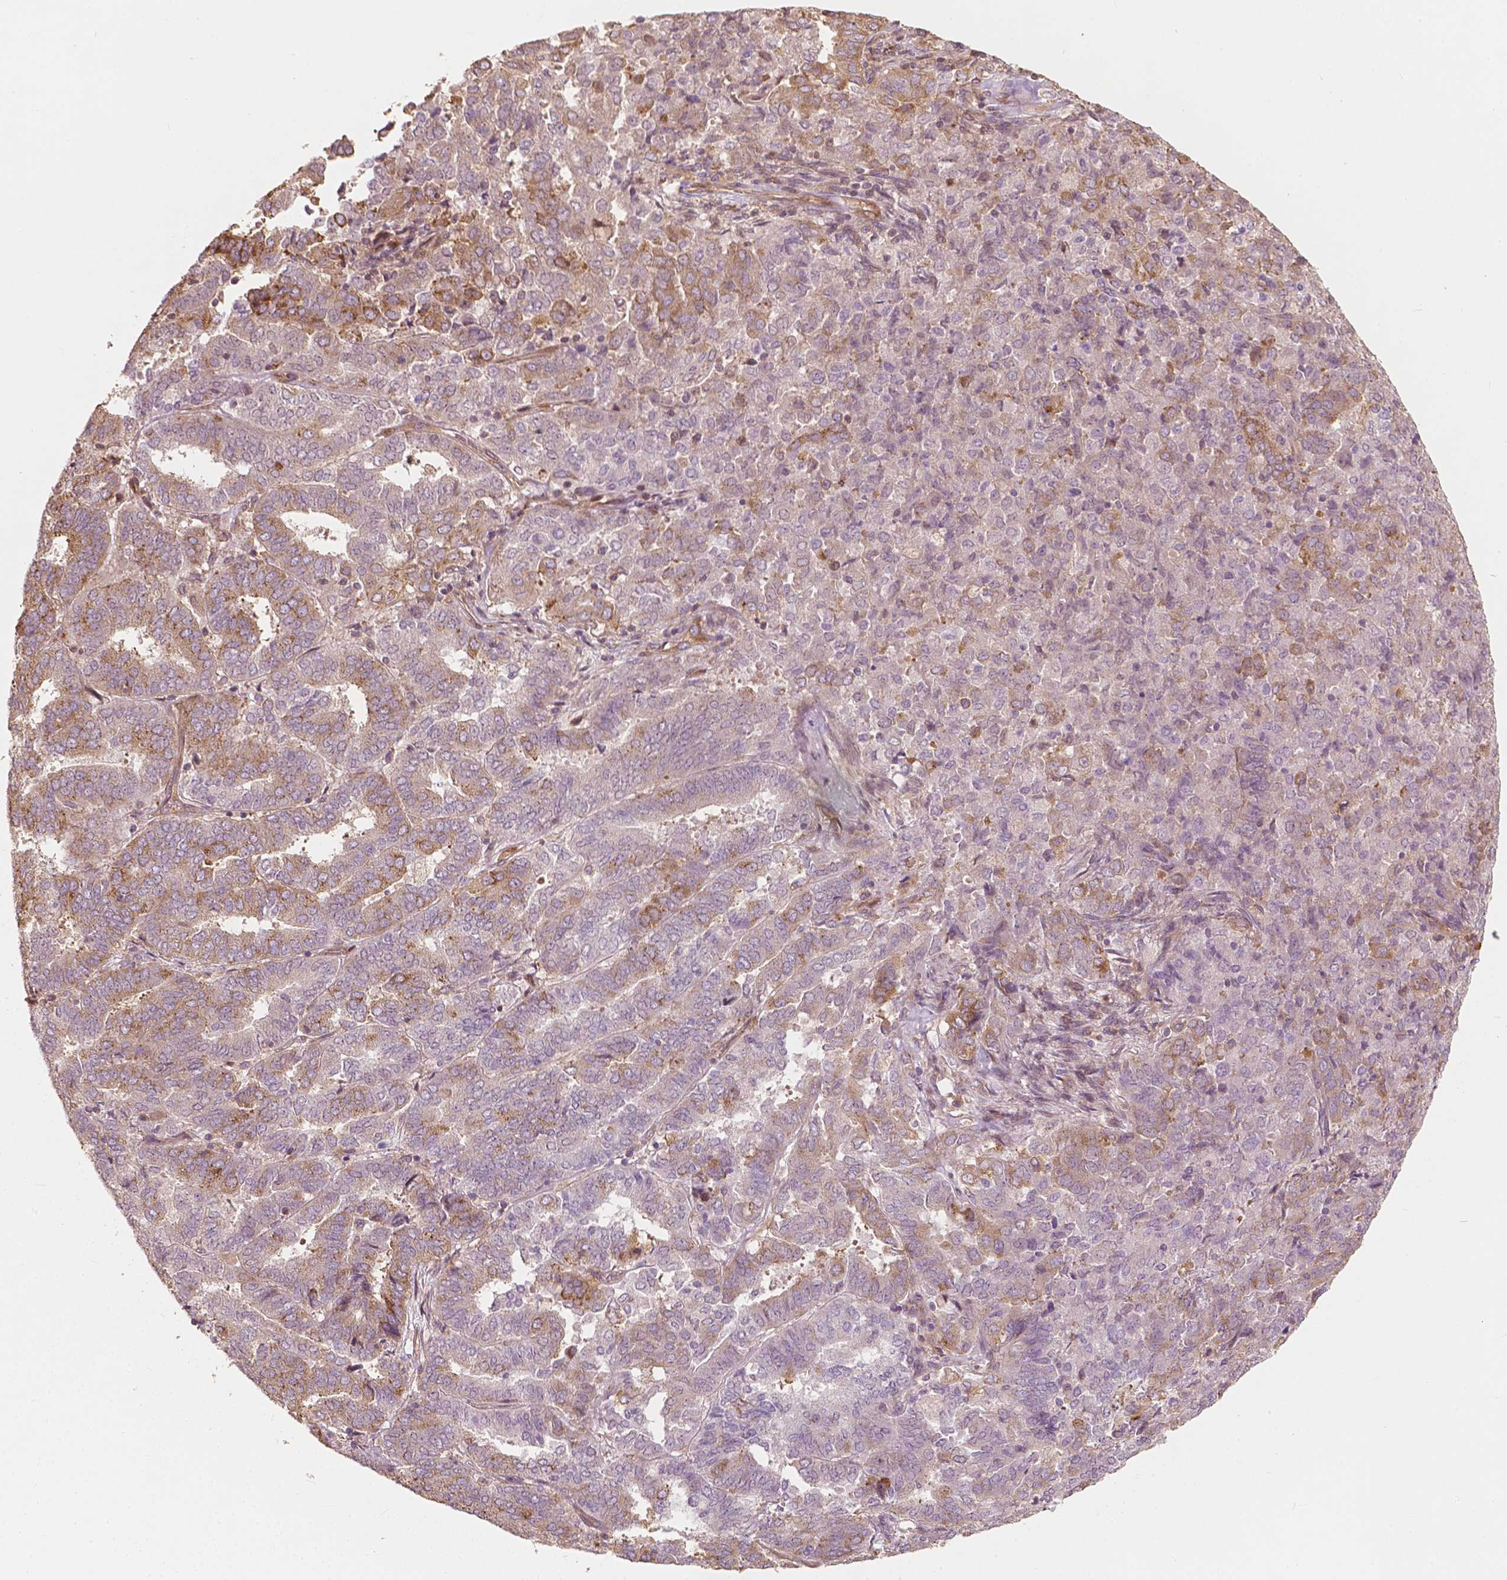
{"staining": {"intensity": "moderate", "quantity": "25%-75%", "location": "cytoplasmic/membranous"}, "tissue": "endometrial cancer", "cell_type": "Tumor cells", "image_type": "cancer", "snomed": [{"axis": "morphology", "description": "Adenocarcinoma, NOS"}, {"axis": "topography", "description": "Endometrium"}], "caption": "Tumor cells display moderate cytoplasmic/membranous expression in about 25%-75% of cells in endometrial cancer (adenocarcinoma). (DAB IHC with brightfield microscopy, high magnification).", "gene": "G3BP1", "patient": {"sex": "female", "age": 72}}